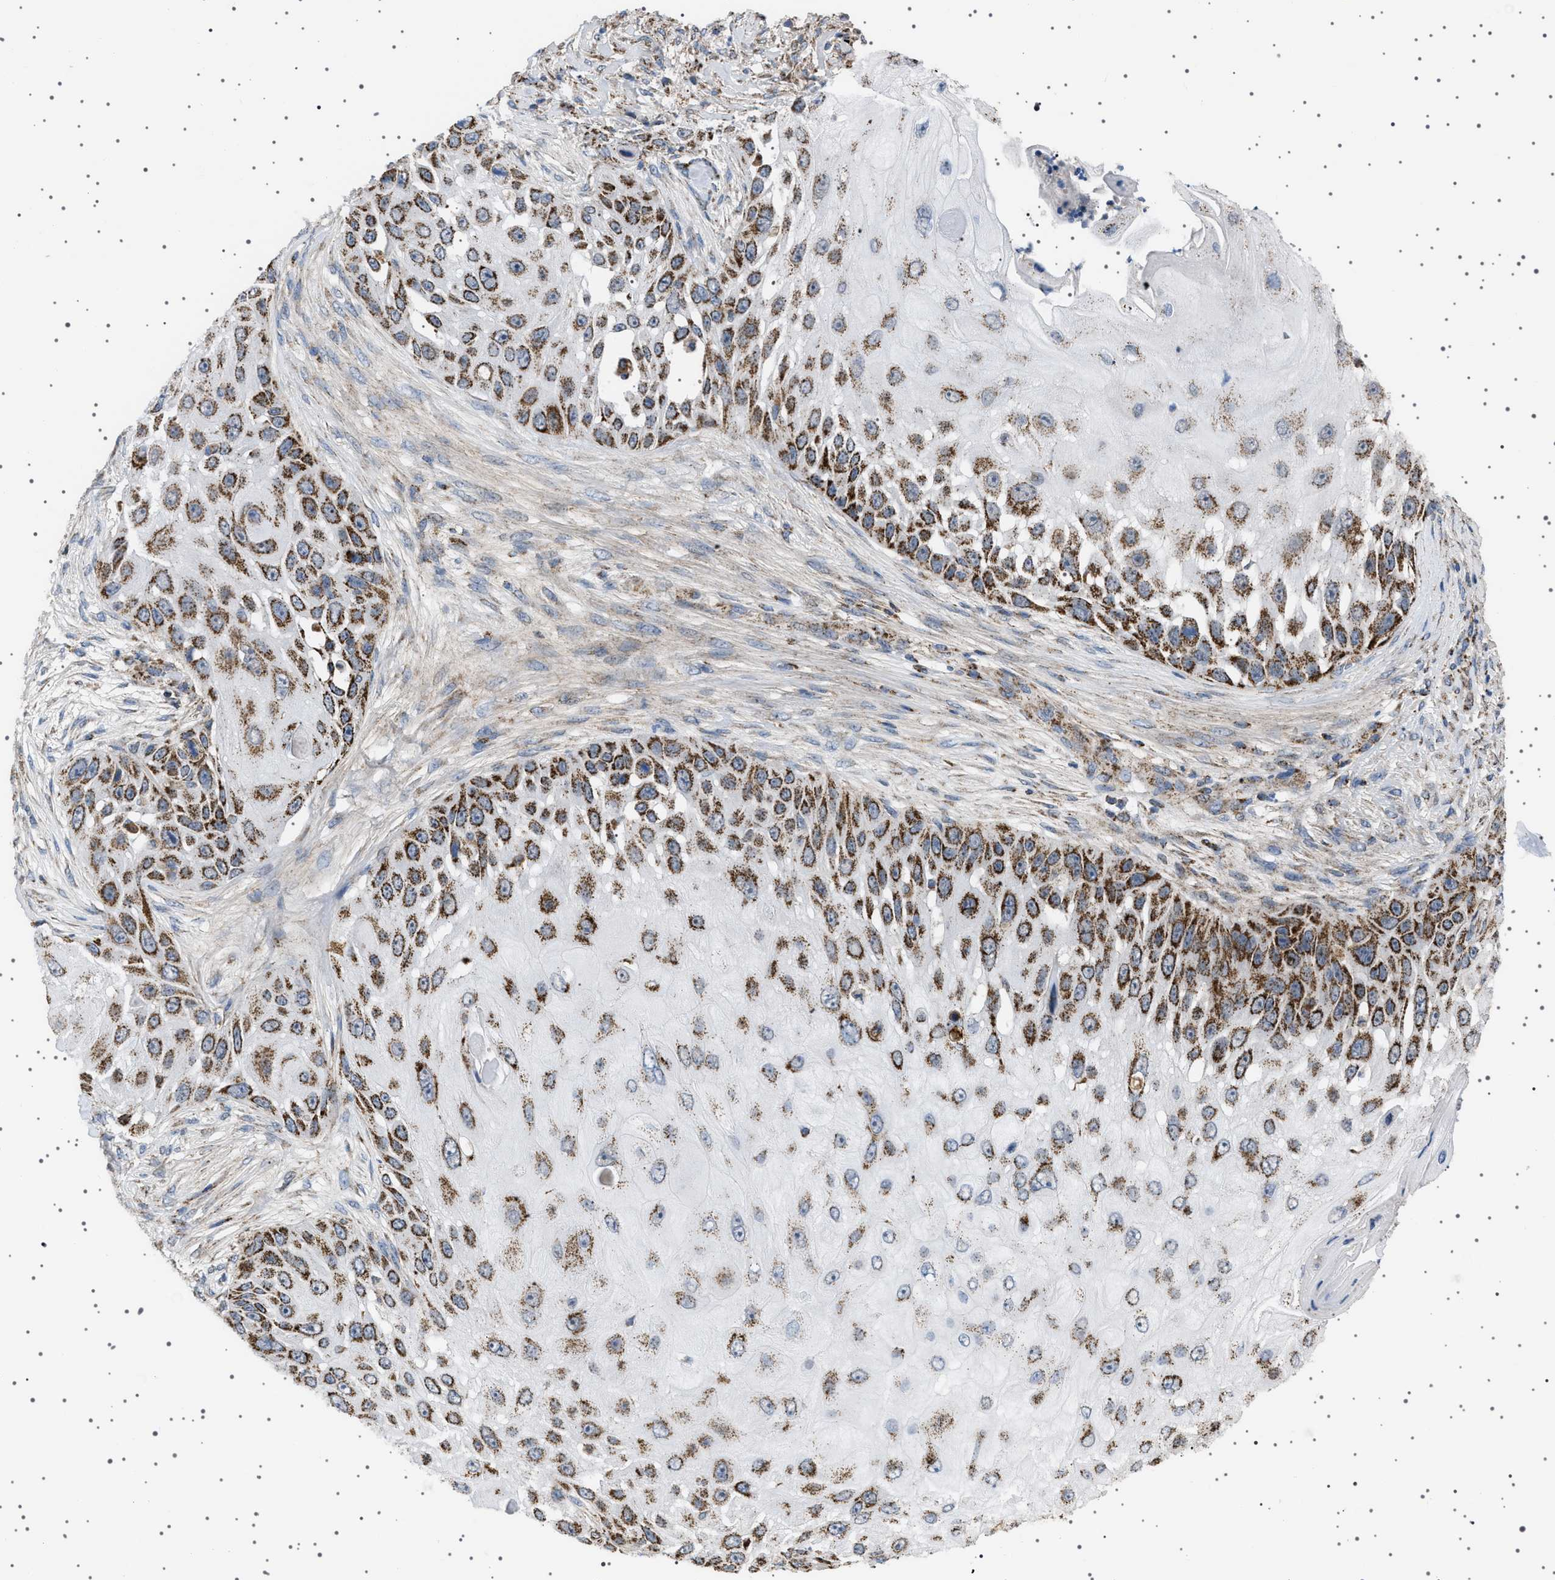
{"staining": {"intensity": "strong", "quantity": ">75%", "location": "cytoplasmic/membranous"}, "tissue": "skin cancer", "cell_type": "Tumor cells", "image_type": "cancer", "snomed": [{"axis": "morphology", "description": "Squamous cell carcinoma, NOS"}, {"axis": "topography", "description": "Skin"}], "caption": "Human squamous cell carcinoma (skin) stained with a brown dye shows strong cytoplasmic/membranous positive expression in about >75% of tumor cells.", "gene": "UBXN8", "patient": {"sex": "female", "age": 44}}